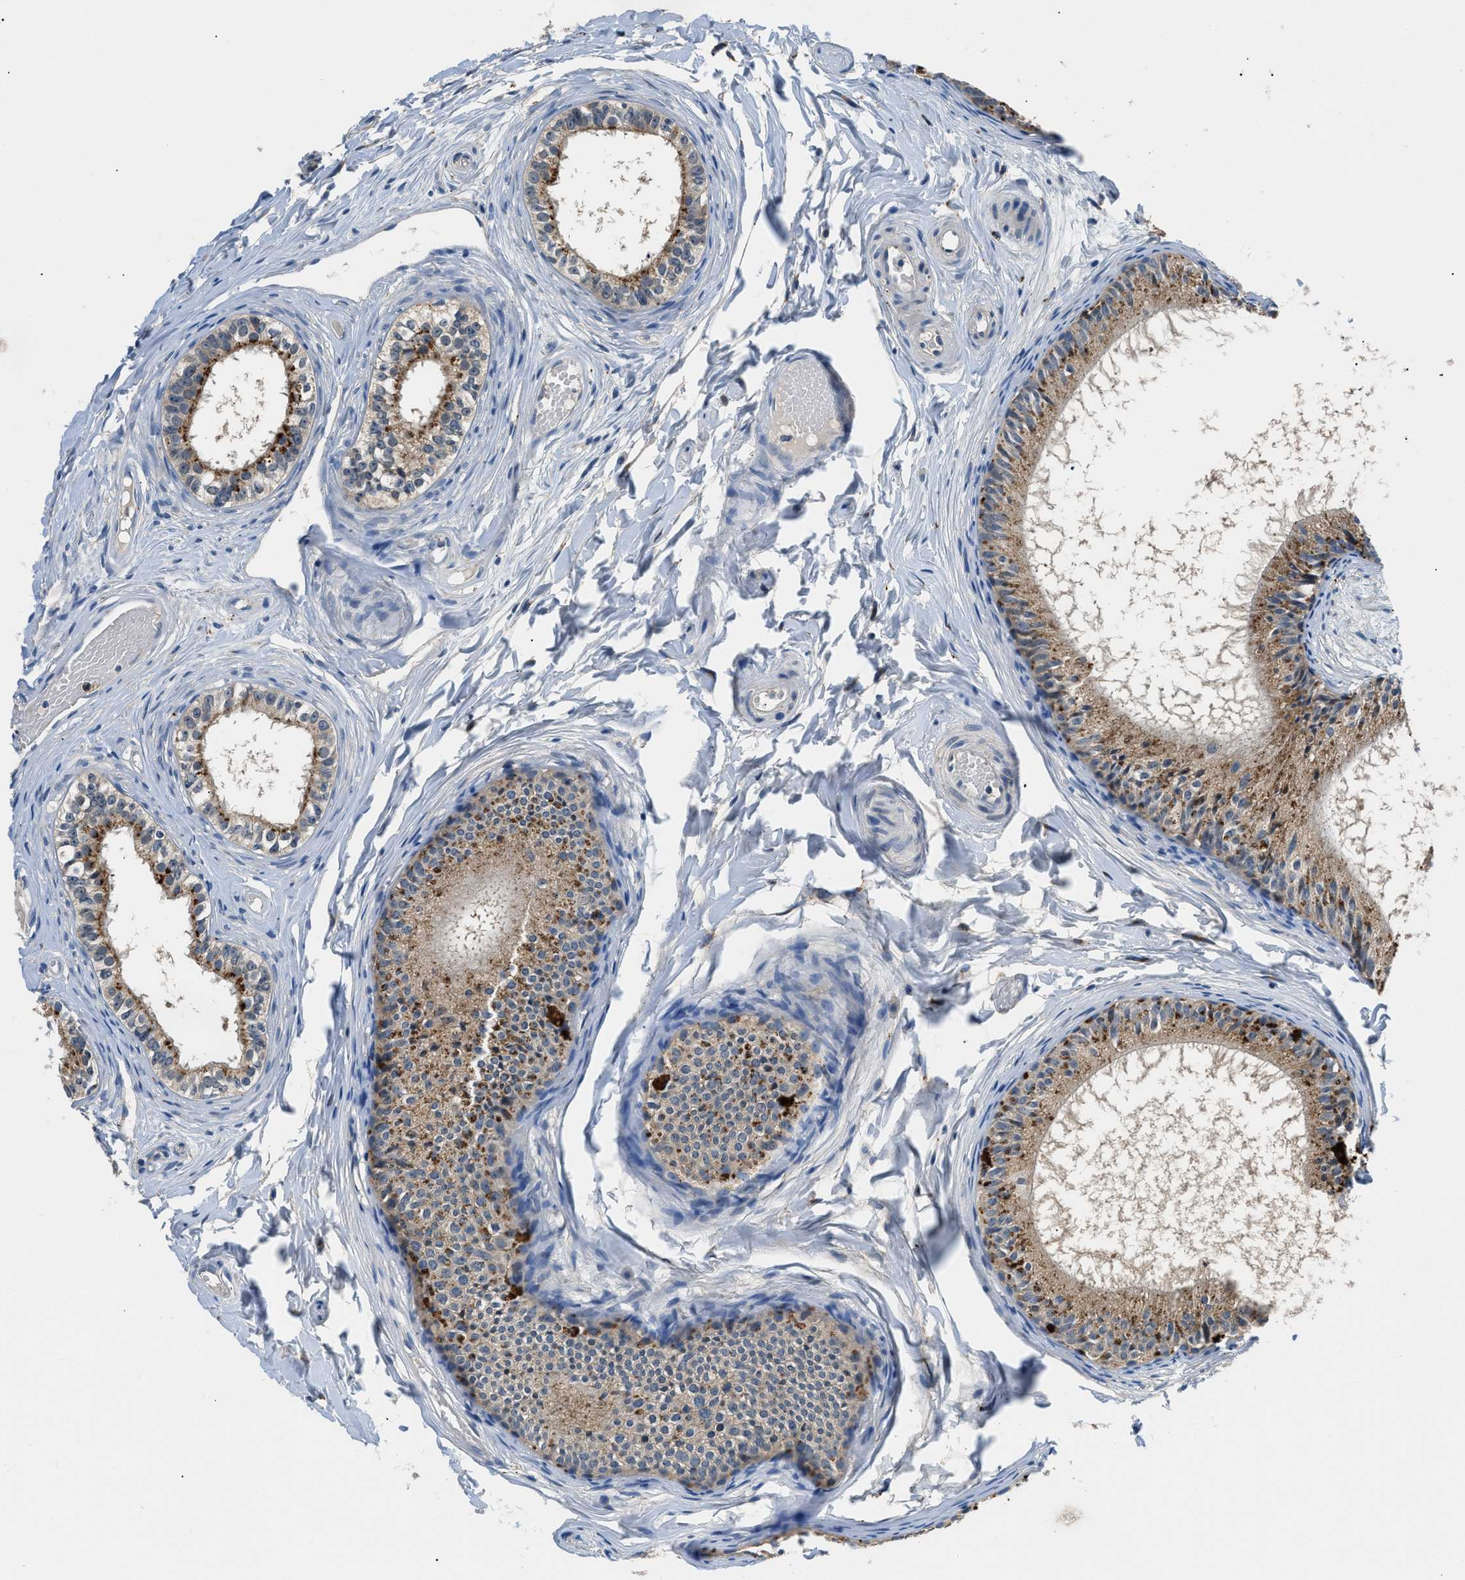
{"staining": {"intensity": "moderate", "quantity": ">75%", "location": "cytoplasmic/membranous"}, "tissue": "epididymis", "cell_type": "Glandular cells", "image_type": "normal", "snomed": [{"axis": "morphology", "description": "Normal tissue, NOS"}, {"axis": "topography", "description": "Epididymis"}], "caption": "Immunohistochemistry (IHC) of normal epididymis displays medium levels of moderate cytoplasmic/membranous expression in about >75% of glandular cells. (Brightfield microscopy of DAB IHC at high magnification).", "gene": "ADGRE3", "patient": {"sex": "male", "age": 46}}